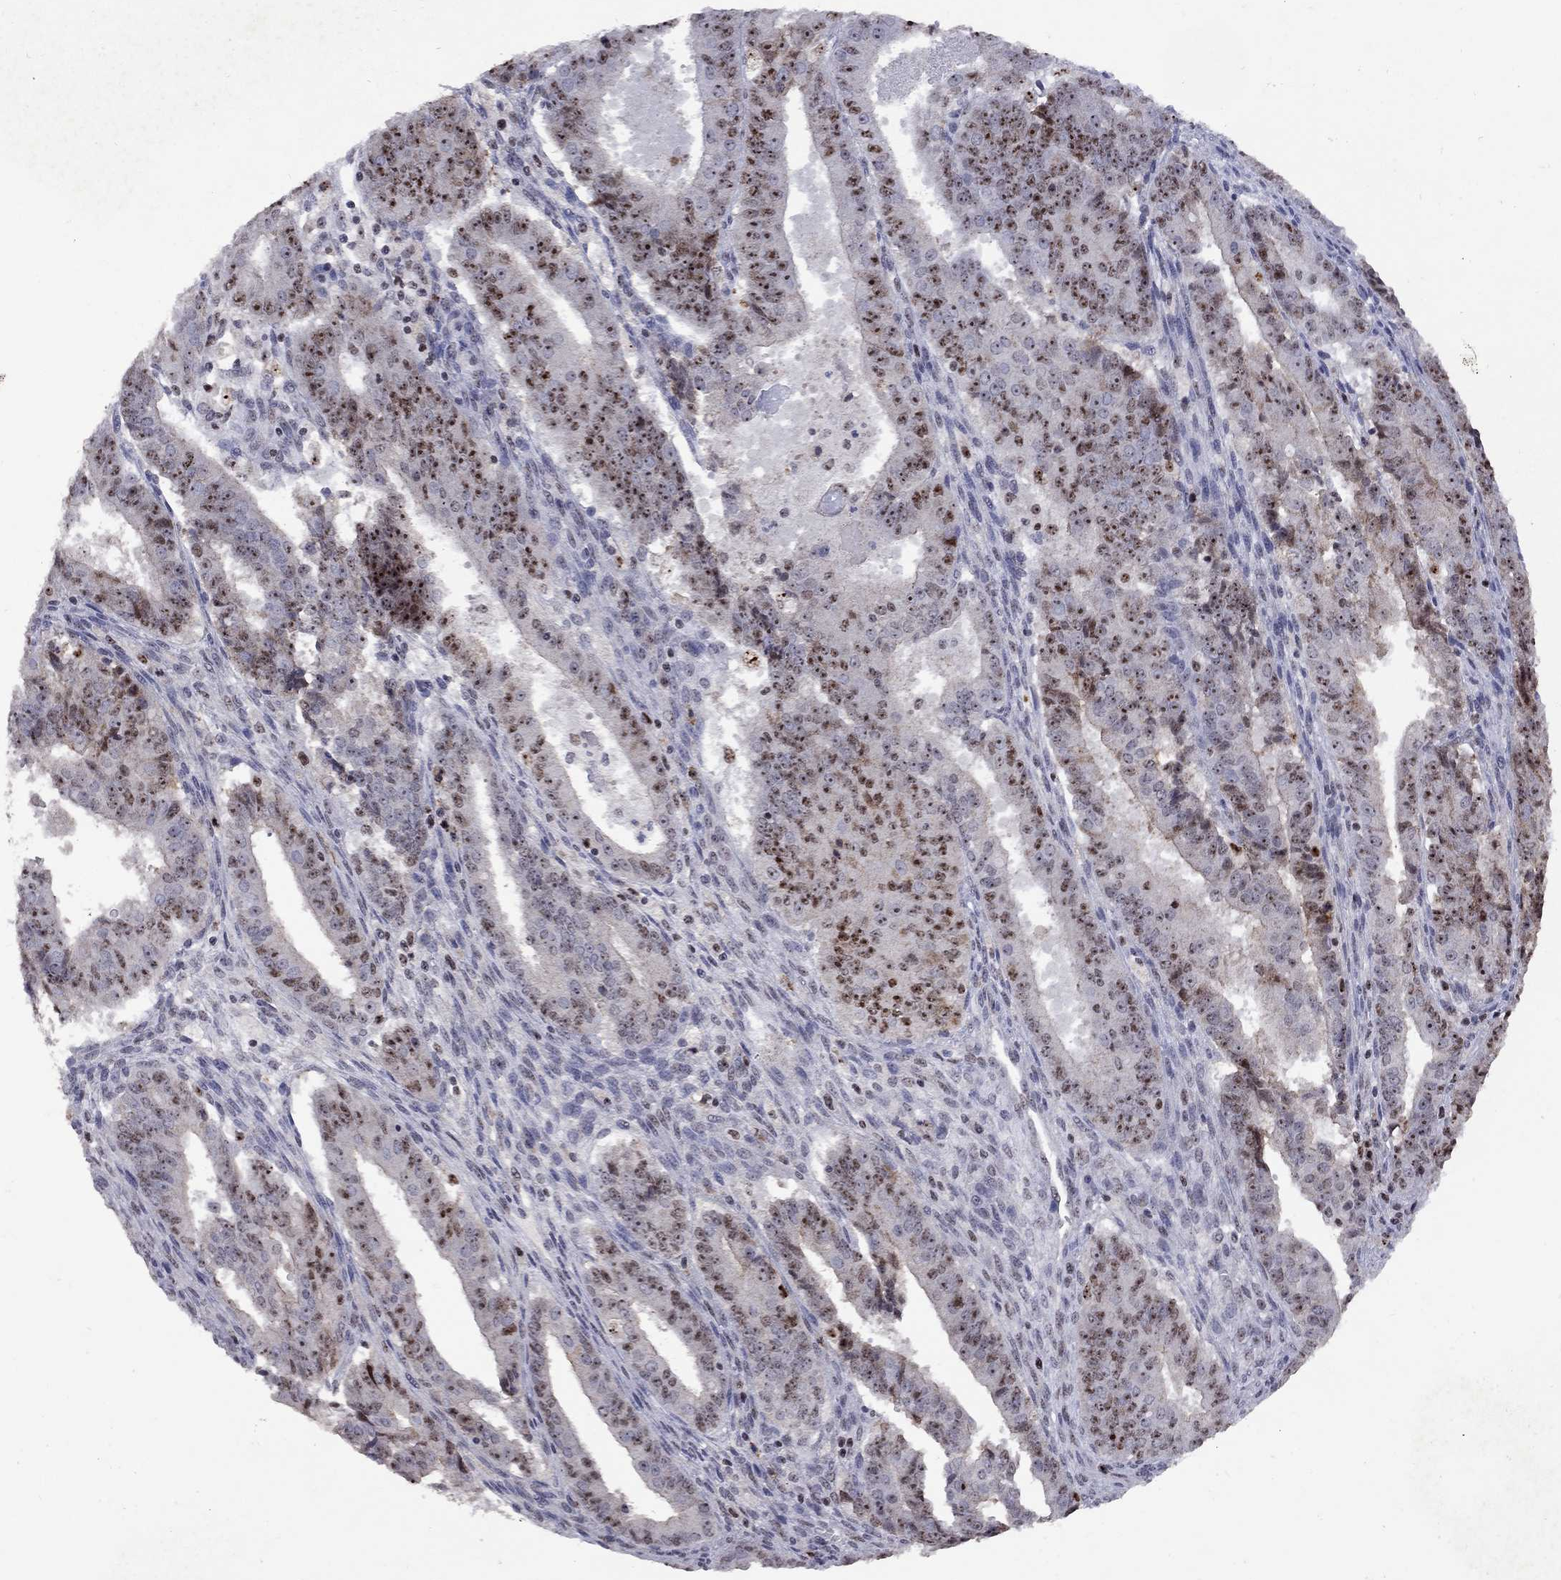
{"staining": {"intensity": "strong", "quantity": ">75%", "location": "nuclear"}, "tissue": "ovarian cancer", "cell_type": "Tumor cells", "image_type": "cancer", "snomed": [{"axis": "morphology", "description": "Carcinoma, endometroid"}, {"axis": "topography", "description": "Ovary"}], "caption": "Tumor cells reveal high levels of strong nuclear positivity in approximately >75% of cells in human ovarian endometroid carcinoma. (Stains: DAB in brown, nuclei in blue, Microscopy: brightfield microscopy at high magnification).", "gene": "SPOUT1", "patient": {"sex": "female", "age": 42}}